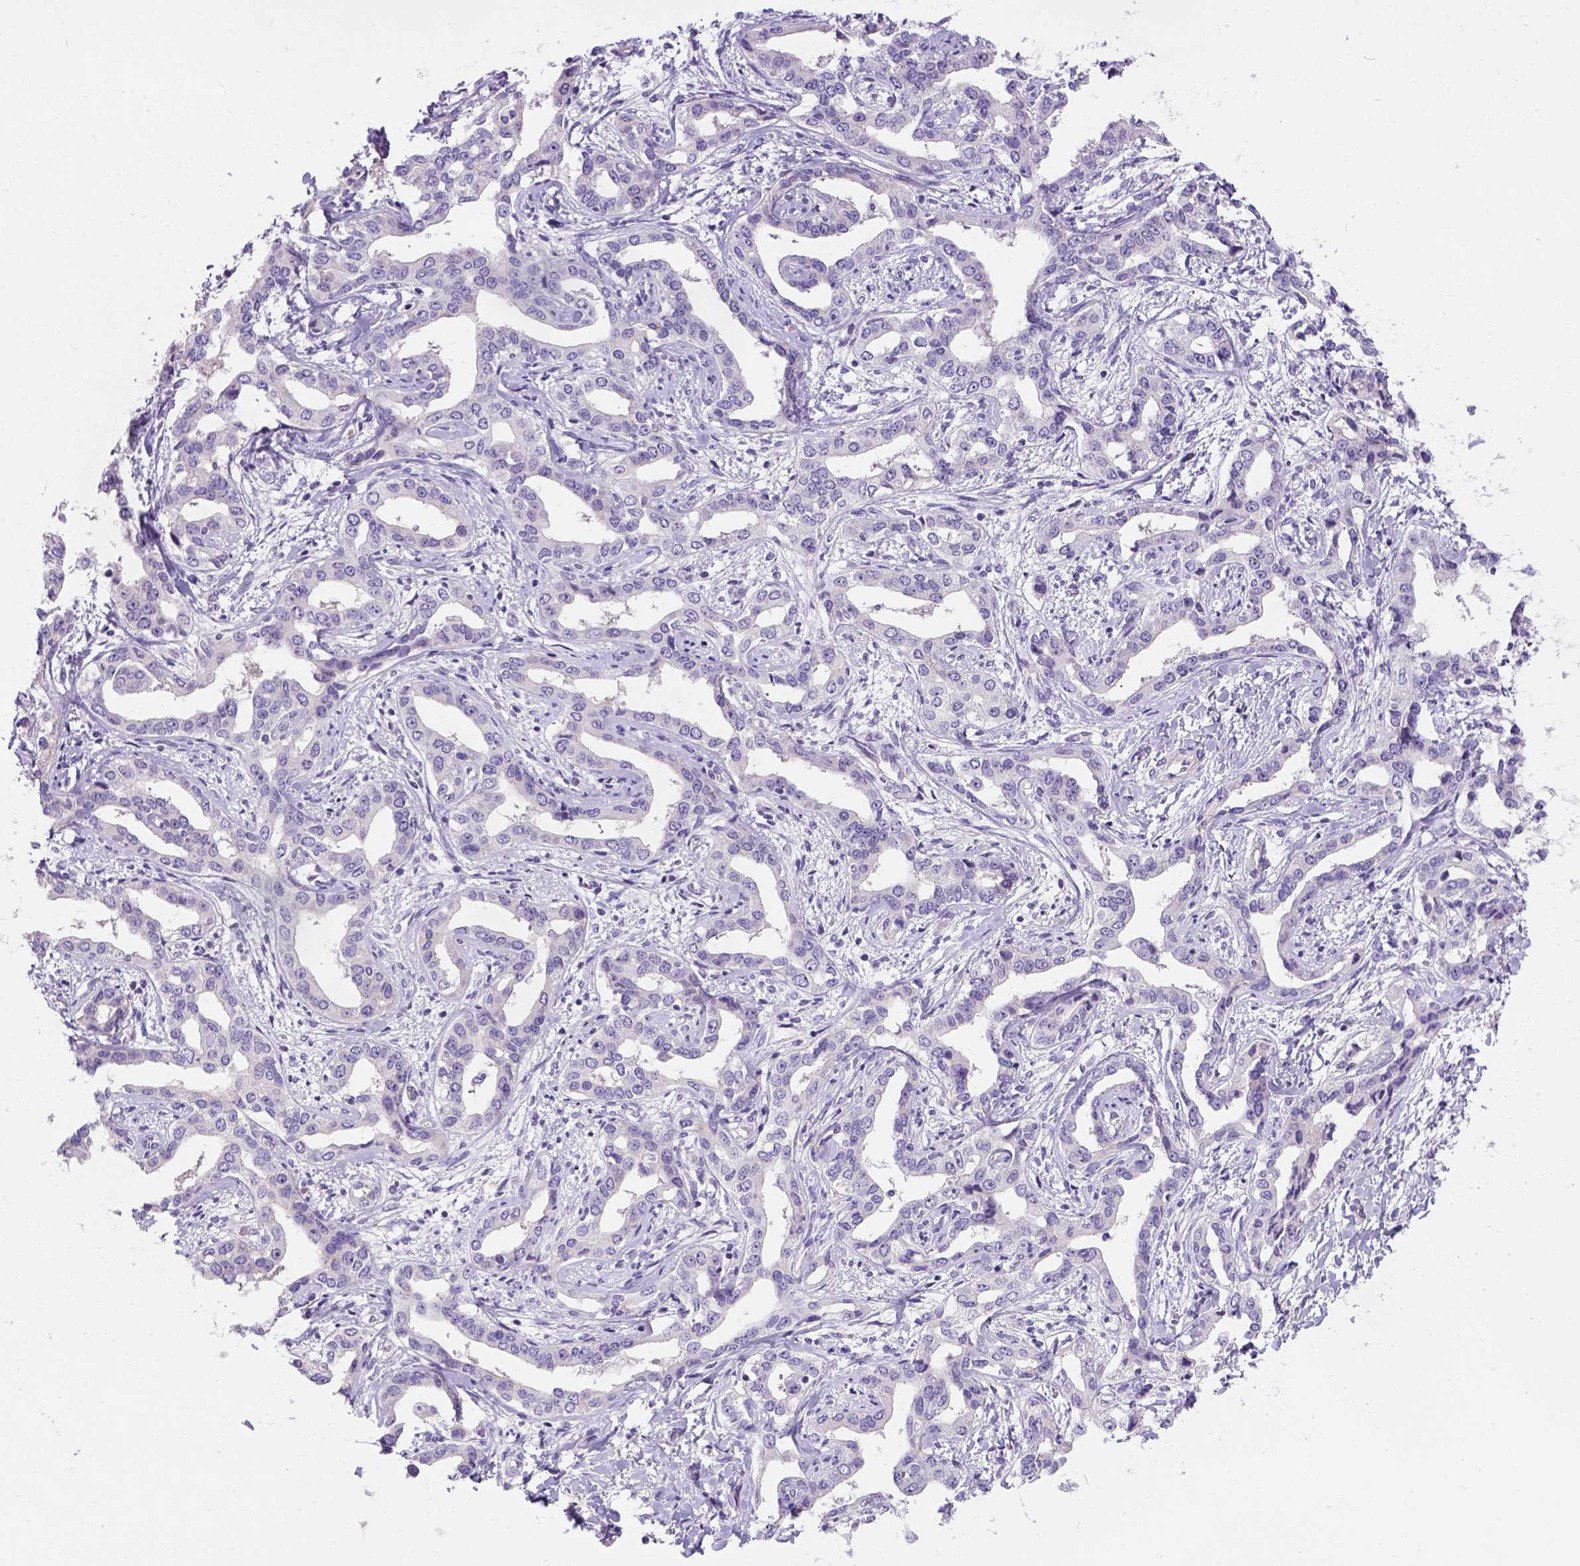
{"staining": {"intensity": "negative", "quantity": "none", "location": "none"}, "tissue": "liver cancer", "cell_type": "Tumor cells", "image_type": "cancer", "snomed": [{"axis": "morphology", "description": "Cholangiocarcinoma"}, {"axis": "topography", "description": "Liver"}], "caption": "Photomicrograph shows no significant protein positivity in tumor cells of liver cholangiocarcinoma.", "gene": "C20orf144", "patient": {"sex": "male", "age": 59}}